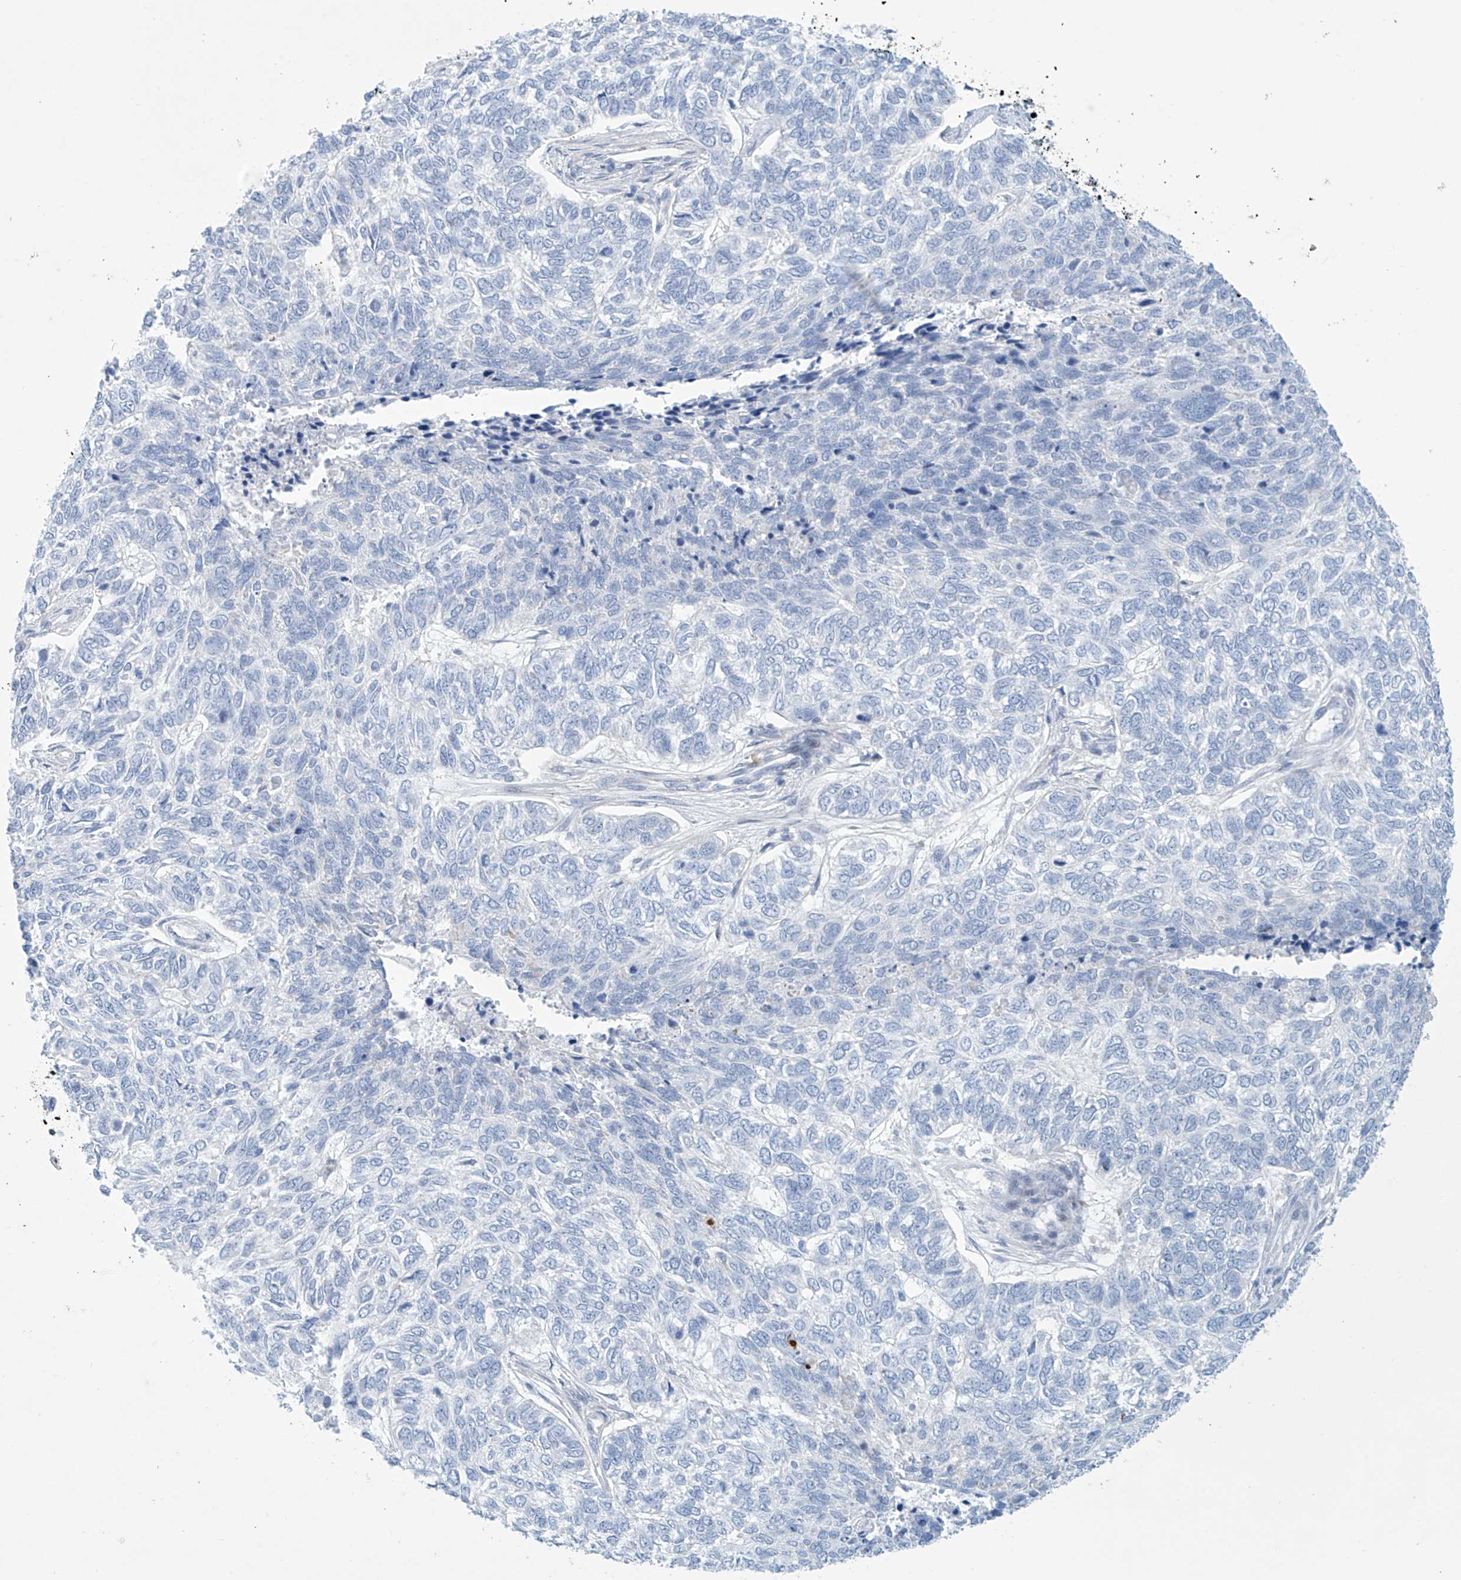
{"staining": {"intensity": "negative", "quantity": "none", "location": "none"}, "tissue": "skin cancer", "cell_type": "Tumor cells", "image_type": "cancer", "snomed": [{"axis": "morphology", "description": "Basal cell carcinoma"}, {"axis": "topography", "description": "Skin"}], "caption": "The immunohistochemistry (IHC) micrograph has no significant staining in tumor cells of skin cancer (basal cell carcinoma) tissue.", "gene": "SLC35A5", "patient": {"sex": "female", "age": 65}}